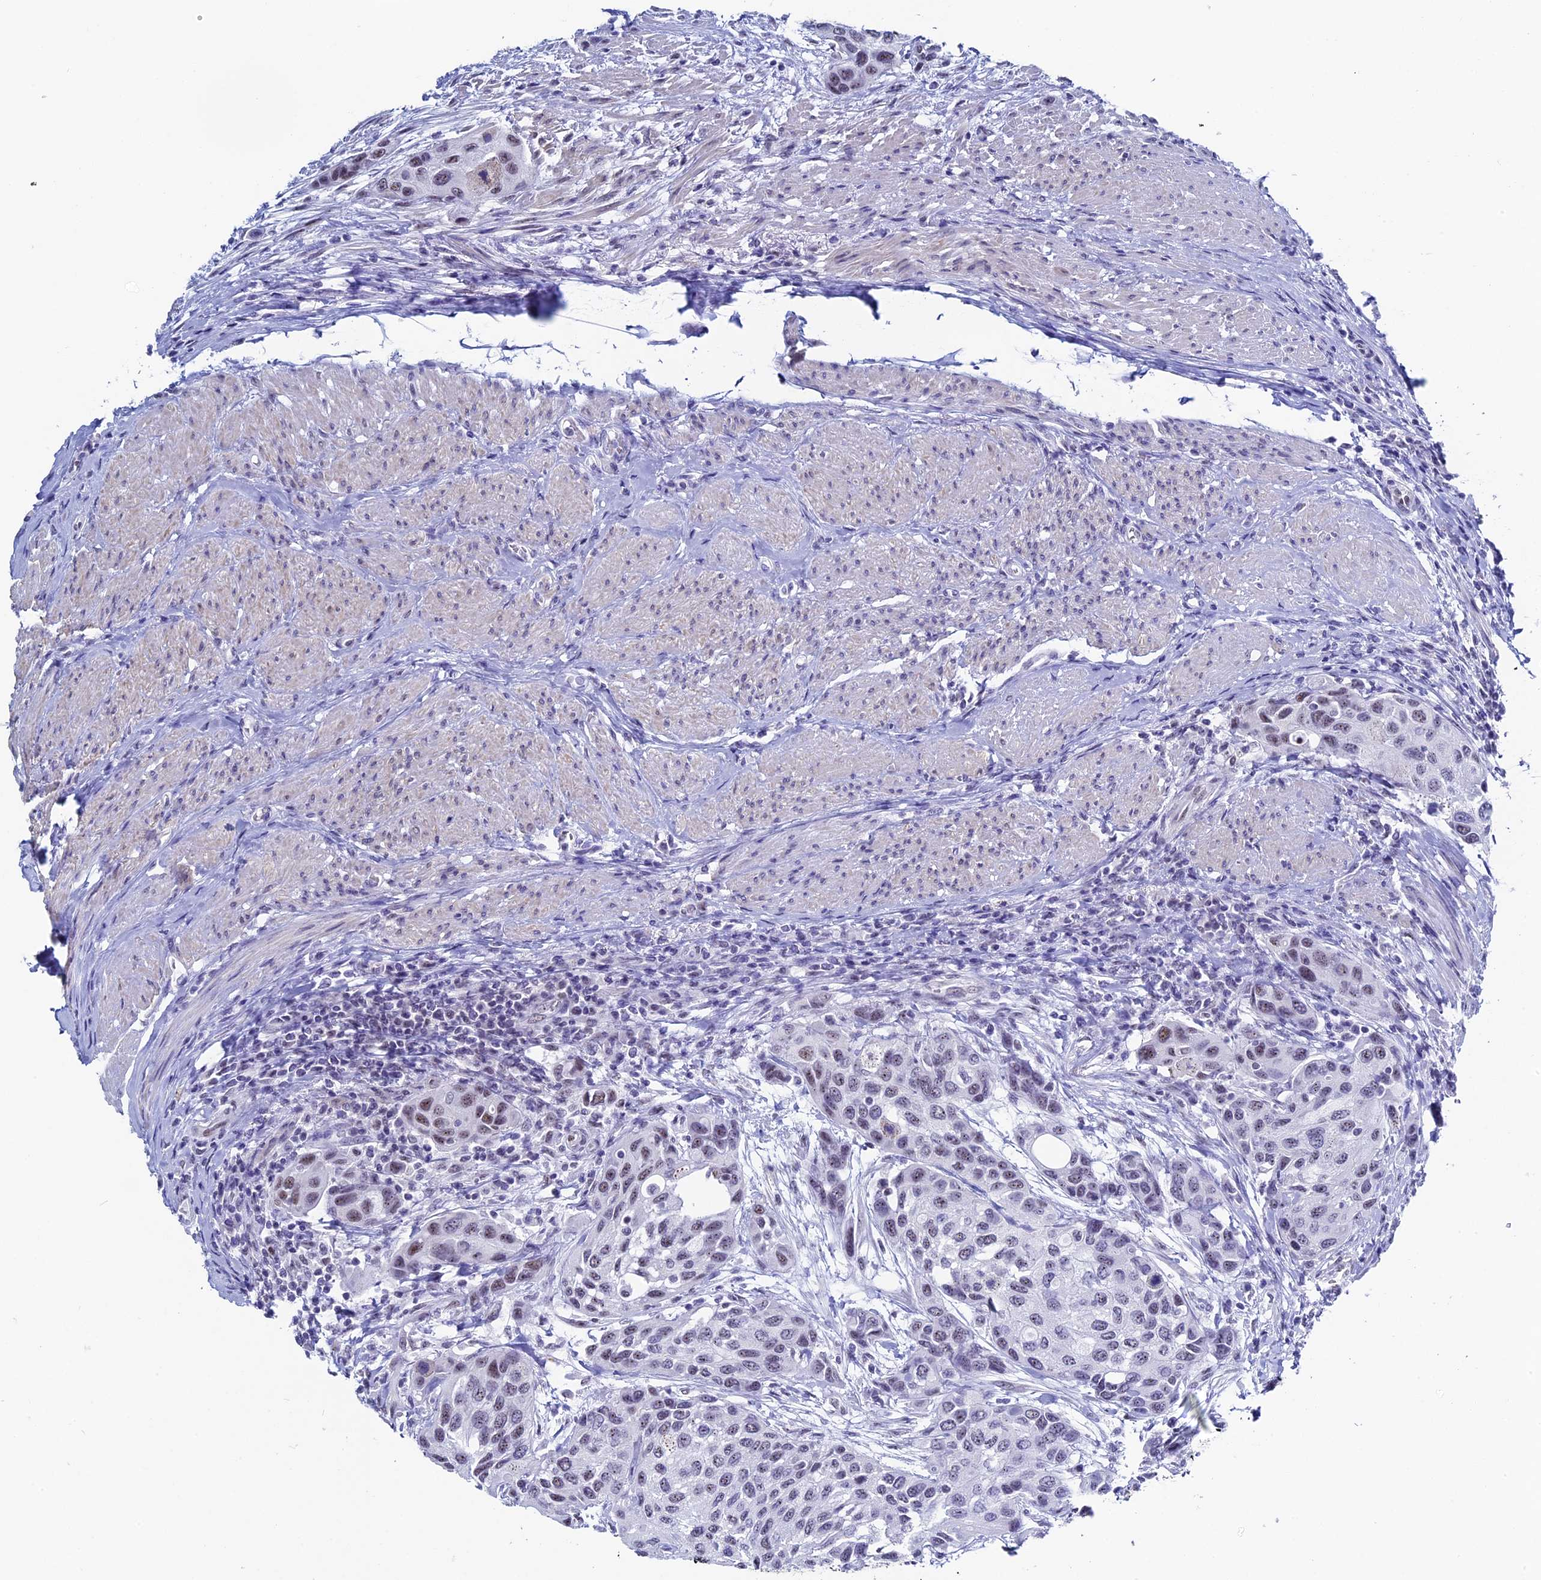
{"staining": {"intensity": "weak", "quantity": "<25%", "location": "nuclear"}, "tissue": "urothelial cancer", "cell_type": "Tumor cells", "image_type": "cancer", "snomed": [{"axis": "morphology", "description": "Normal tissue, NOS"}, {"axis": "morphology", "description": "Urothelial carcinoma, High grade"}, {"axis": "topography", "description": "Vascular tissue"}, {"axis": "topography", "description": "Urinary bladder"}], "caption": "High-grade urothelial carcinoma was stained to show a protein in brown. There is no significant positivity in tumor cells. (DAB immunohistochemistry with hematoxylin counter stain).", "gene": "CD2BP2", "patient": {"sex": "female", "age": 56}}